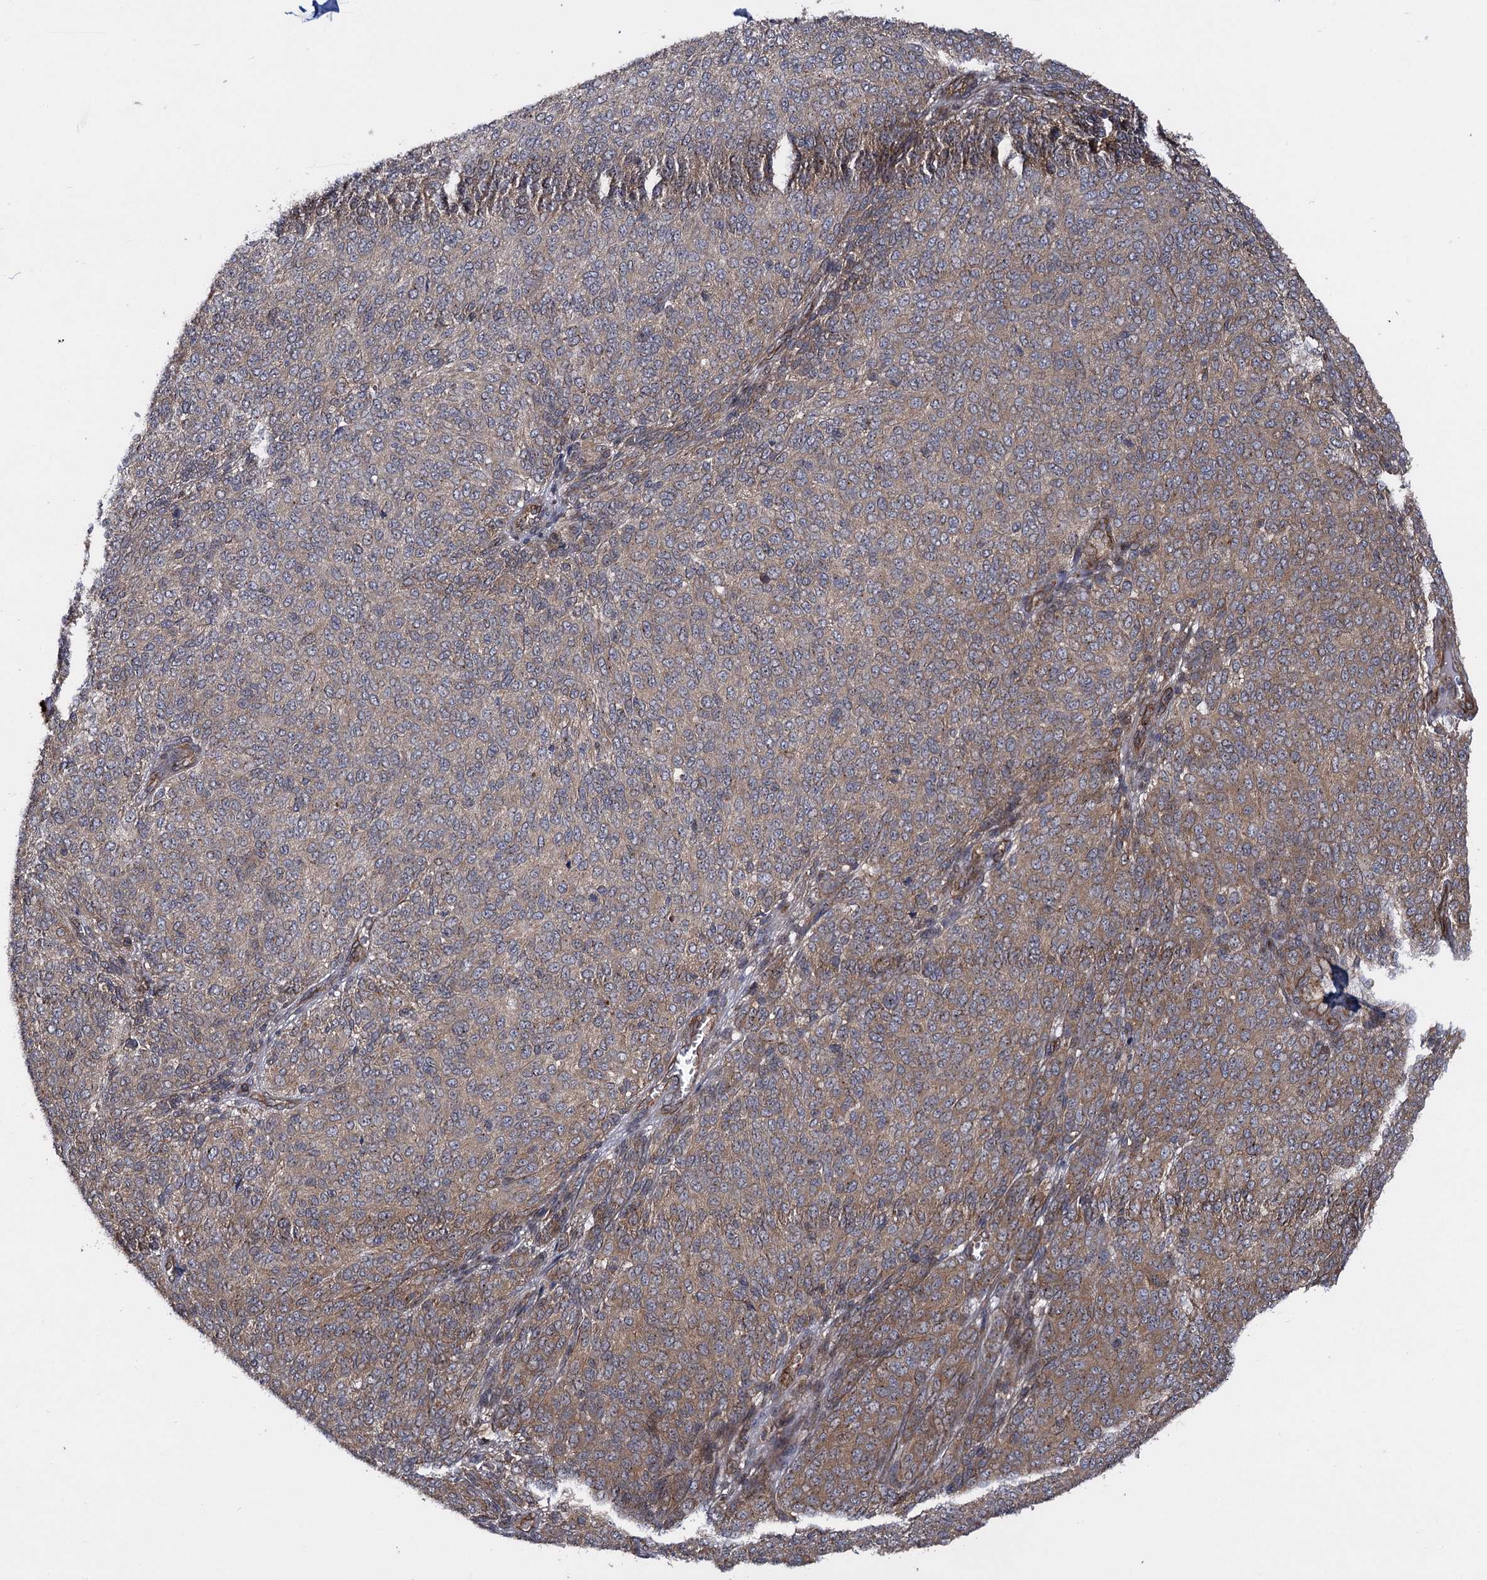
{"staining": {"intensity": "weak", "quantity": ">75%", "location": "cytoplasmic/membranous"}, "tissue": "melanoma", "cell_type": "Tumor cells", "image_type": "cancer", "snomed": [{"axis": "morphology", "description": "Malignant melanoma, NOS"}, {"axis": "topography", "description": "Skin"}], "caption": "DAB (3,3'-diaminobenzidine) immunohistochemical staining of malignant melanoma demonstrates weak cytoplasmic/membranous protein positivity in approximately >75% of tumor cells.", "gene": "HAUS1", "patient": {"sex": "male", "age": 49}}